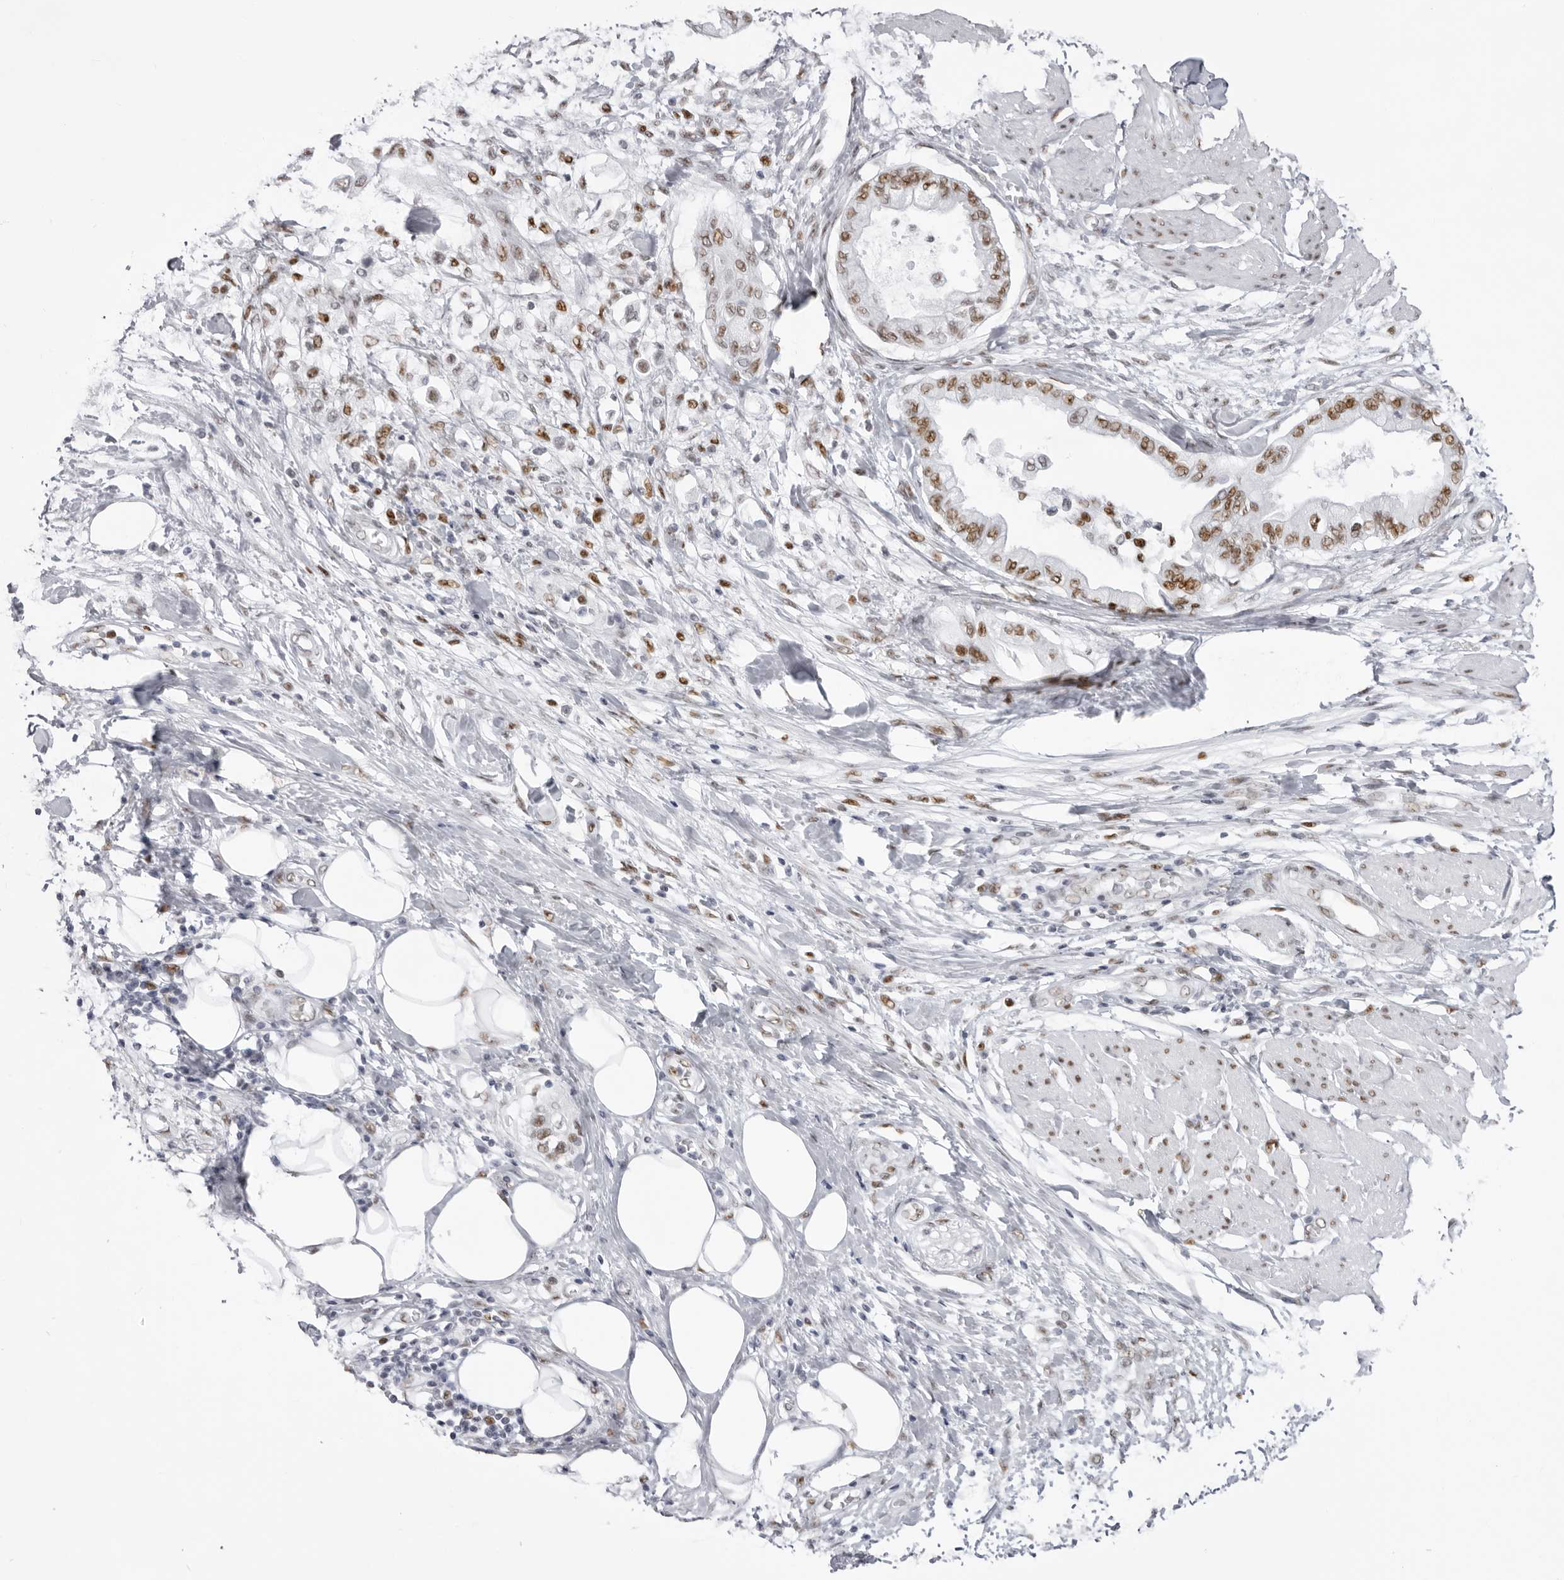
{"staining": {"intensity": "moderate", "quantity": ">75%", "location": "nuclear"}, "tissue": "pancreatic cancer", "cell_type": "Tumor cells", "image_type": "cancer", "snomed": [{"axis": "morphology", "description": "Normal tissue, NOS"}, {"axis": "morphology", "description": "Adenocarcinoma, NOS"}, {"axis": "topography", "description": "Pancreas"}, {"axis": "topography", "description": "Duodenum"}], "caption": "This micrograph displays immunohistochemistry staining of human pancreatic adenocarcinoma, with medium moderate nuclear expression in approximately >75% of tumor cells.", "gene": "IRF2BP2", "patient": {"sex": "female", "age": 60}}